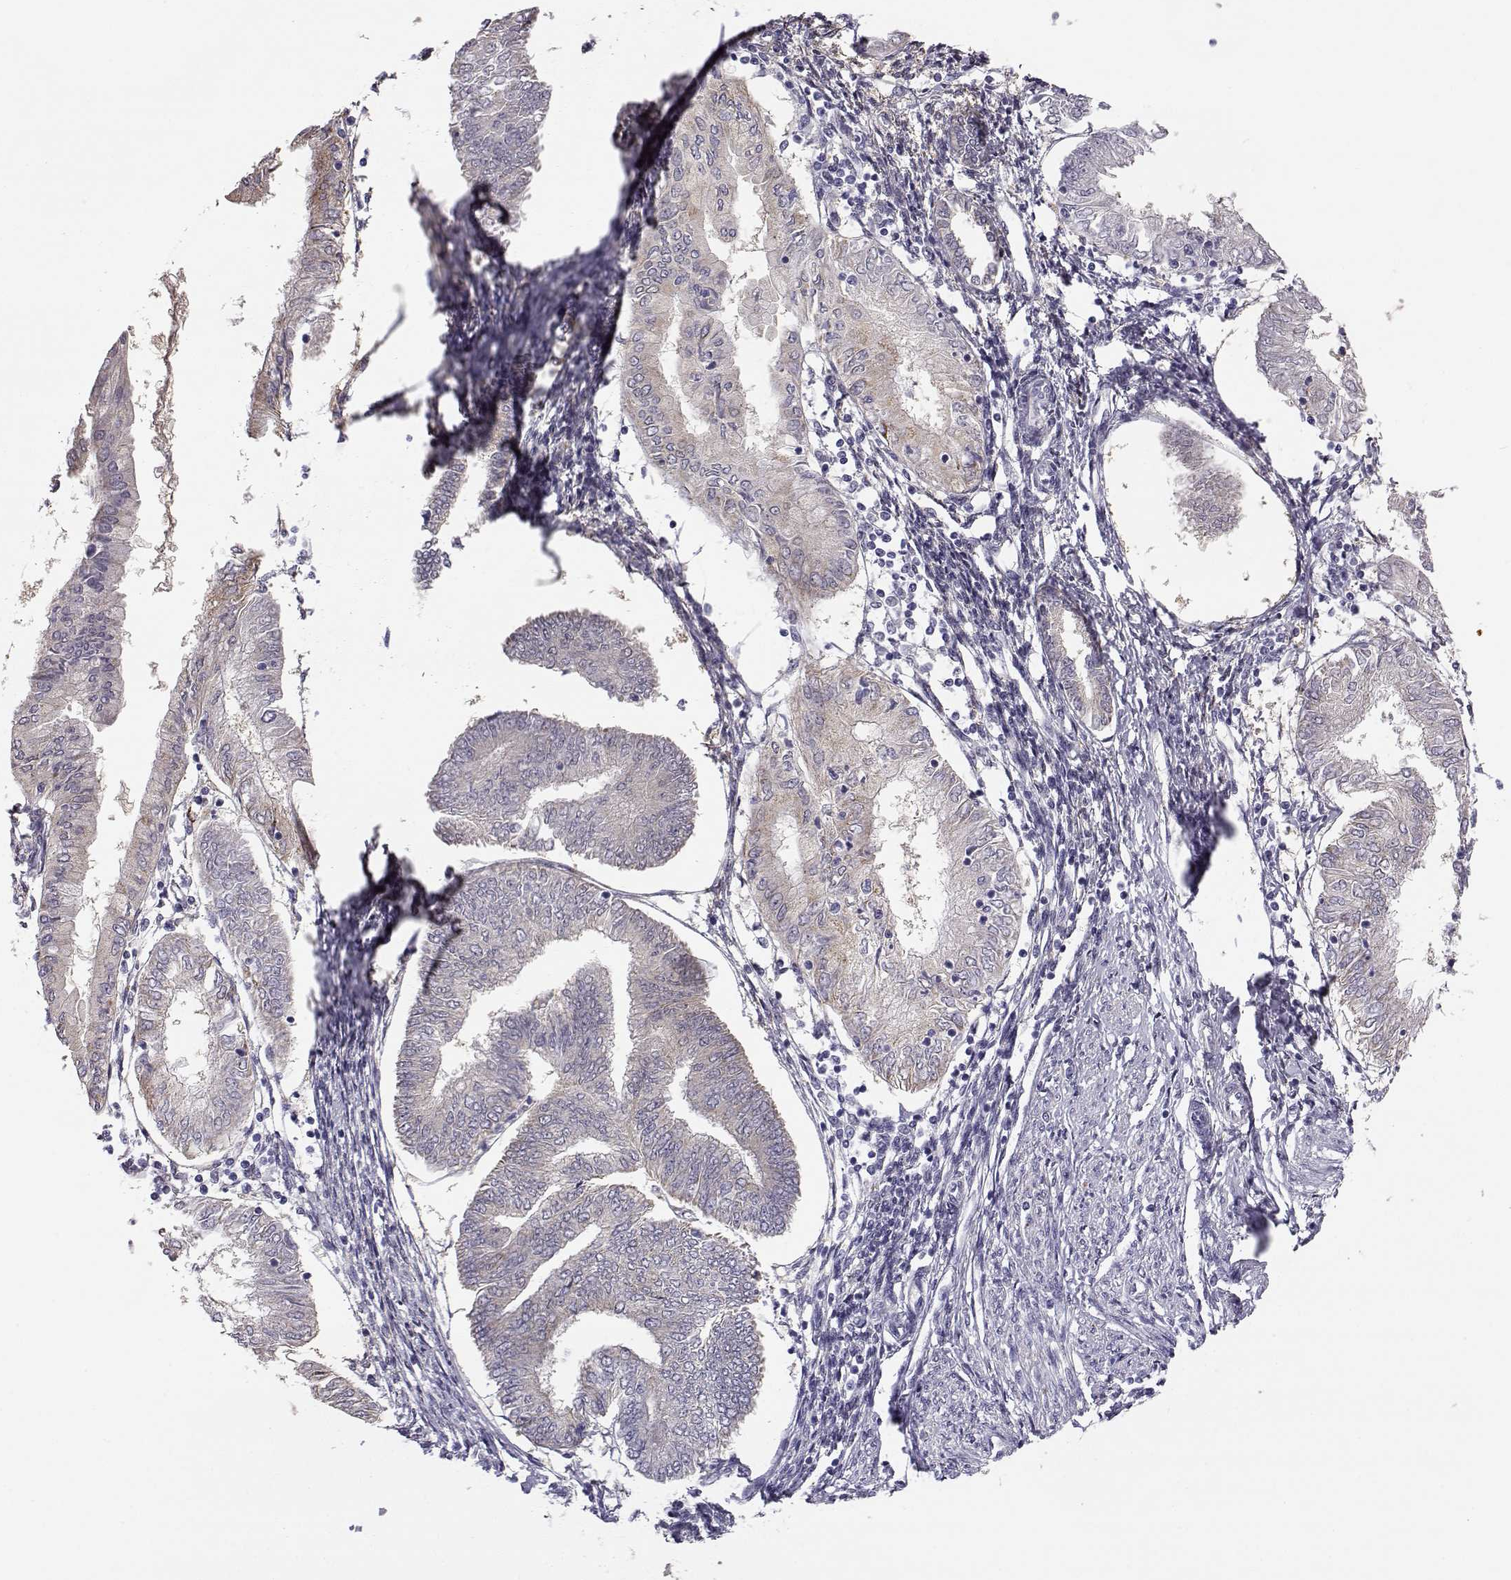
{"staining": {"intensity": "negative", "quantity": "none", "location": "none"}, "tissue": "endometrial cancer", "cell_type": "Tumor cells", "image_type": "cancer", "snomed": [{"axis": "morphology", "description": "Adenocarcinoma, NOS"}, {"axis": "topography", "description": "Endometrium"}], "caption": "Image shows no protein expression in tumor cells of endometrial cancer (adenocarcinoma) tissue. The staining is performed using DAB brown chromogen with nuclei counter-stained in using hematoxylin.", "gene": "KCNMB4", "patient": {"sex": "female", "age": 68}}